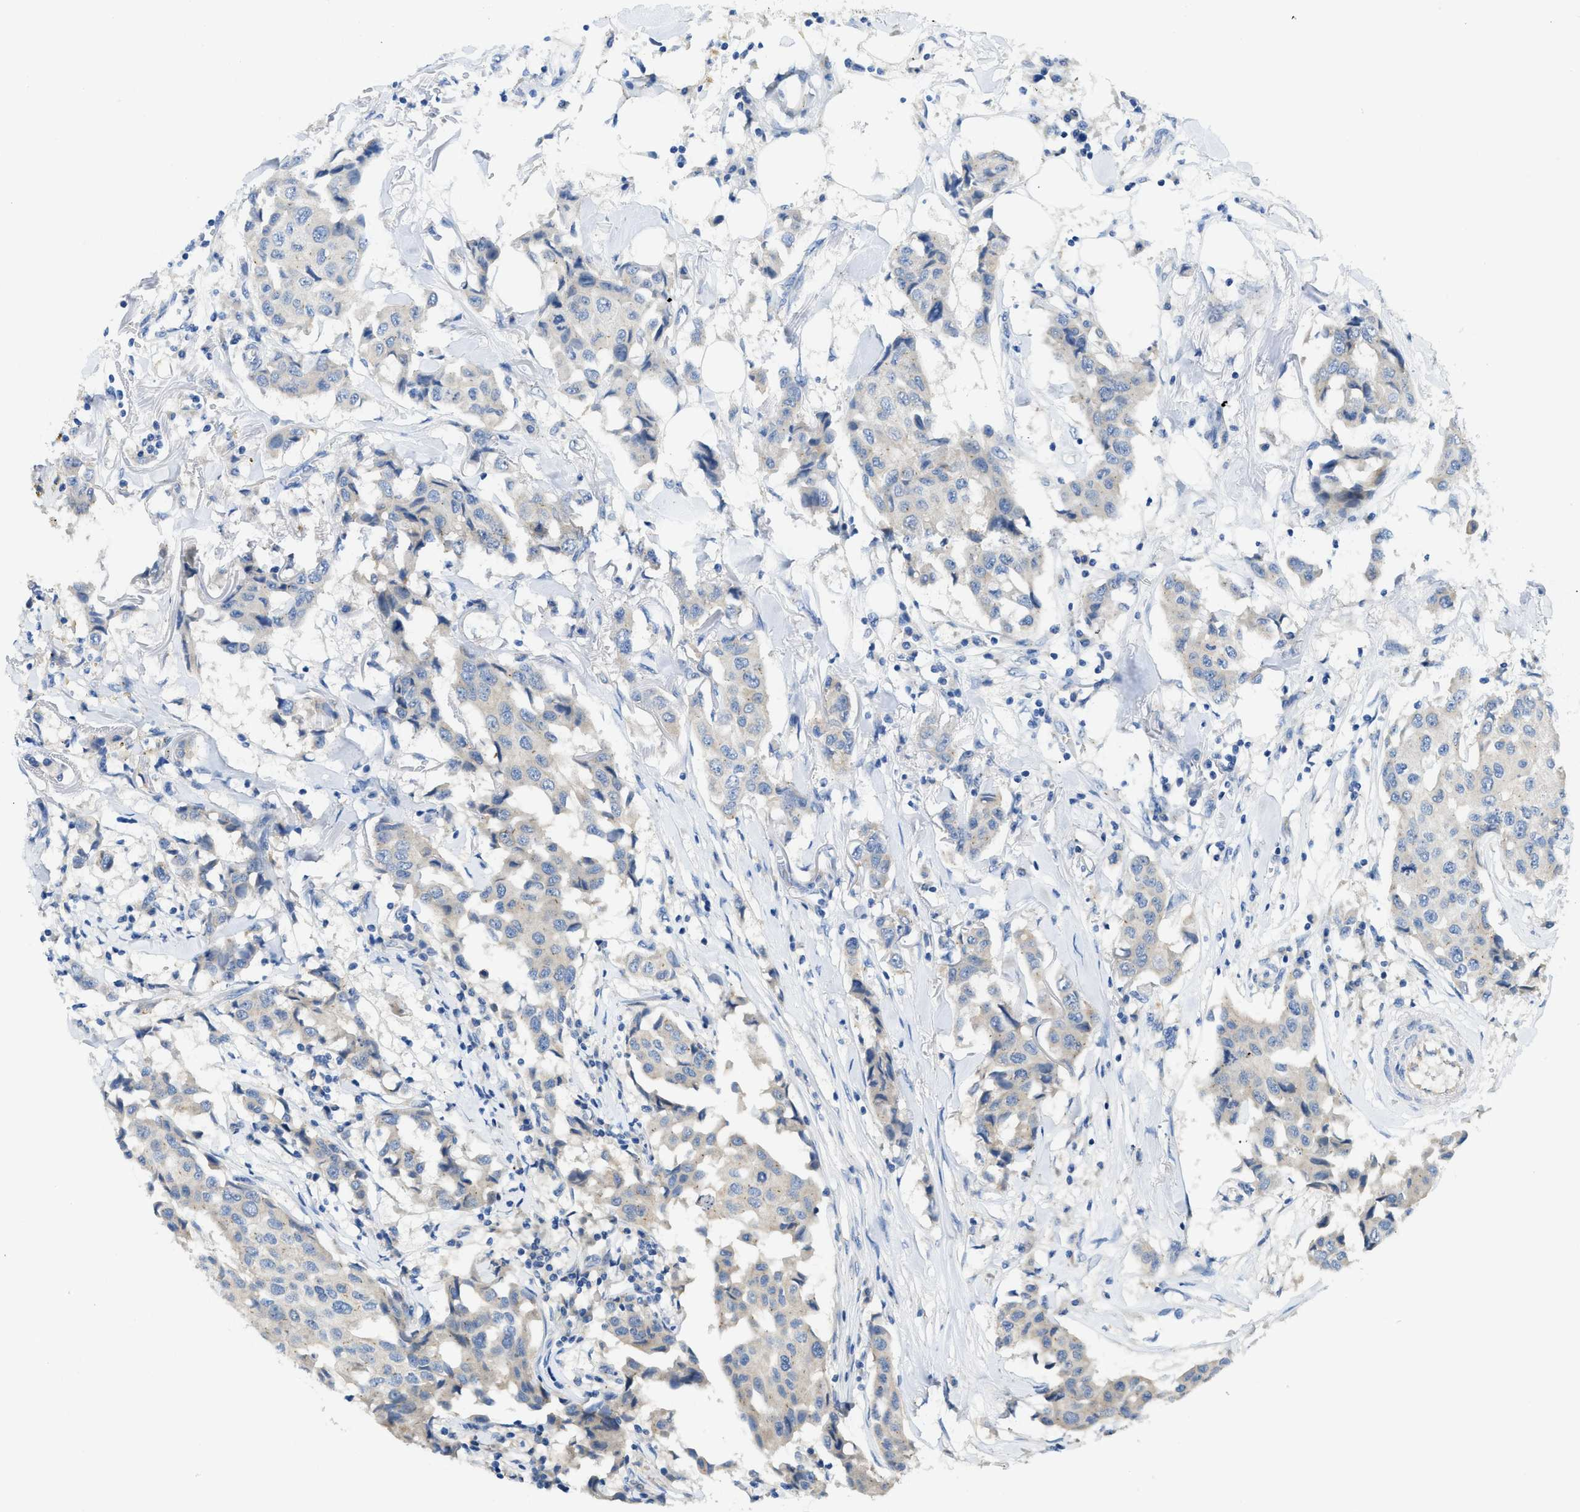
{"staining": {"intensity": "negative", "quantity": "none", "location": "none"}, "tissue": "breast cancer", "cell_type": "Tumor cells", "image_type": "cancer", "snomed": [{"axis": "morphology", "description": "Duct carcinoma"}, {"axis": "topography", "description": "Breast"}], "caption": "Tumor cells show no significant protein positivity in breast infiltrating ductal carcinoma.", "gene": "RIPK2", "patient": {"sex": "female", "age": 80}}